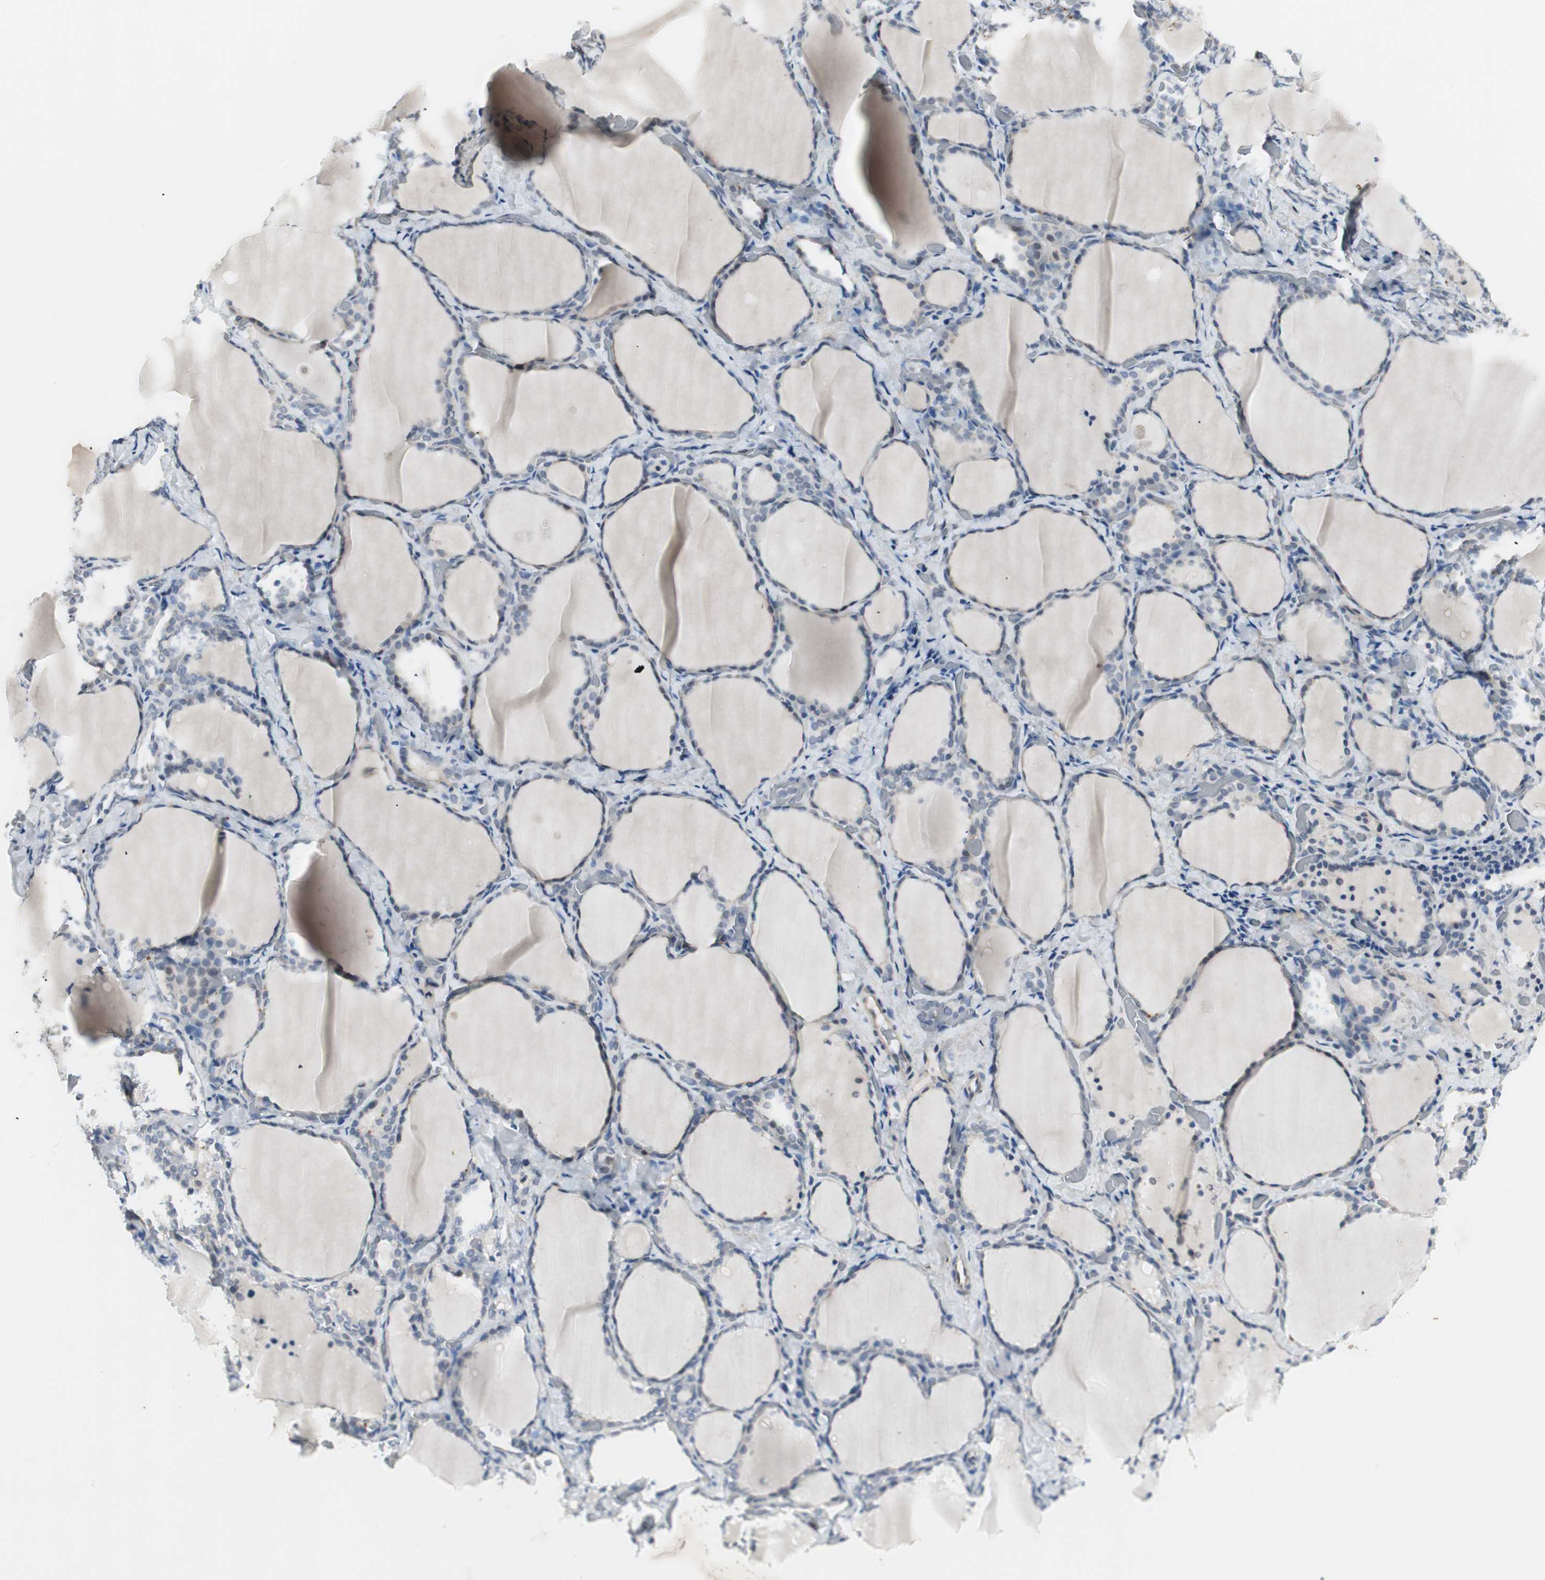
{"staining": {"intensity": "moderate", "quantity": "<25%", "location": "cytoplasmic/membranous"}, "tissue": "thyroid gland", "cell_type": "Glandular cells", "image_type": "normal", "snomed": [{"axis": "morphology", "description": "Normal tissue, NOS"}, {"axis": "morphology", "description": "Papillary adenocarcinoma, NOS"}, {"axis": "topography", "description": "Thyroid gland"}], "caption": "Glandular cells show low levels of moderate cytoplasmic/membranous expression in about <25% of cells in normal human thyroid gland. Nuclei are stained in blue.", "gene": "ITGB4", "patient": {"sex": "female", "age": 30}}